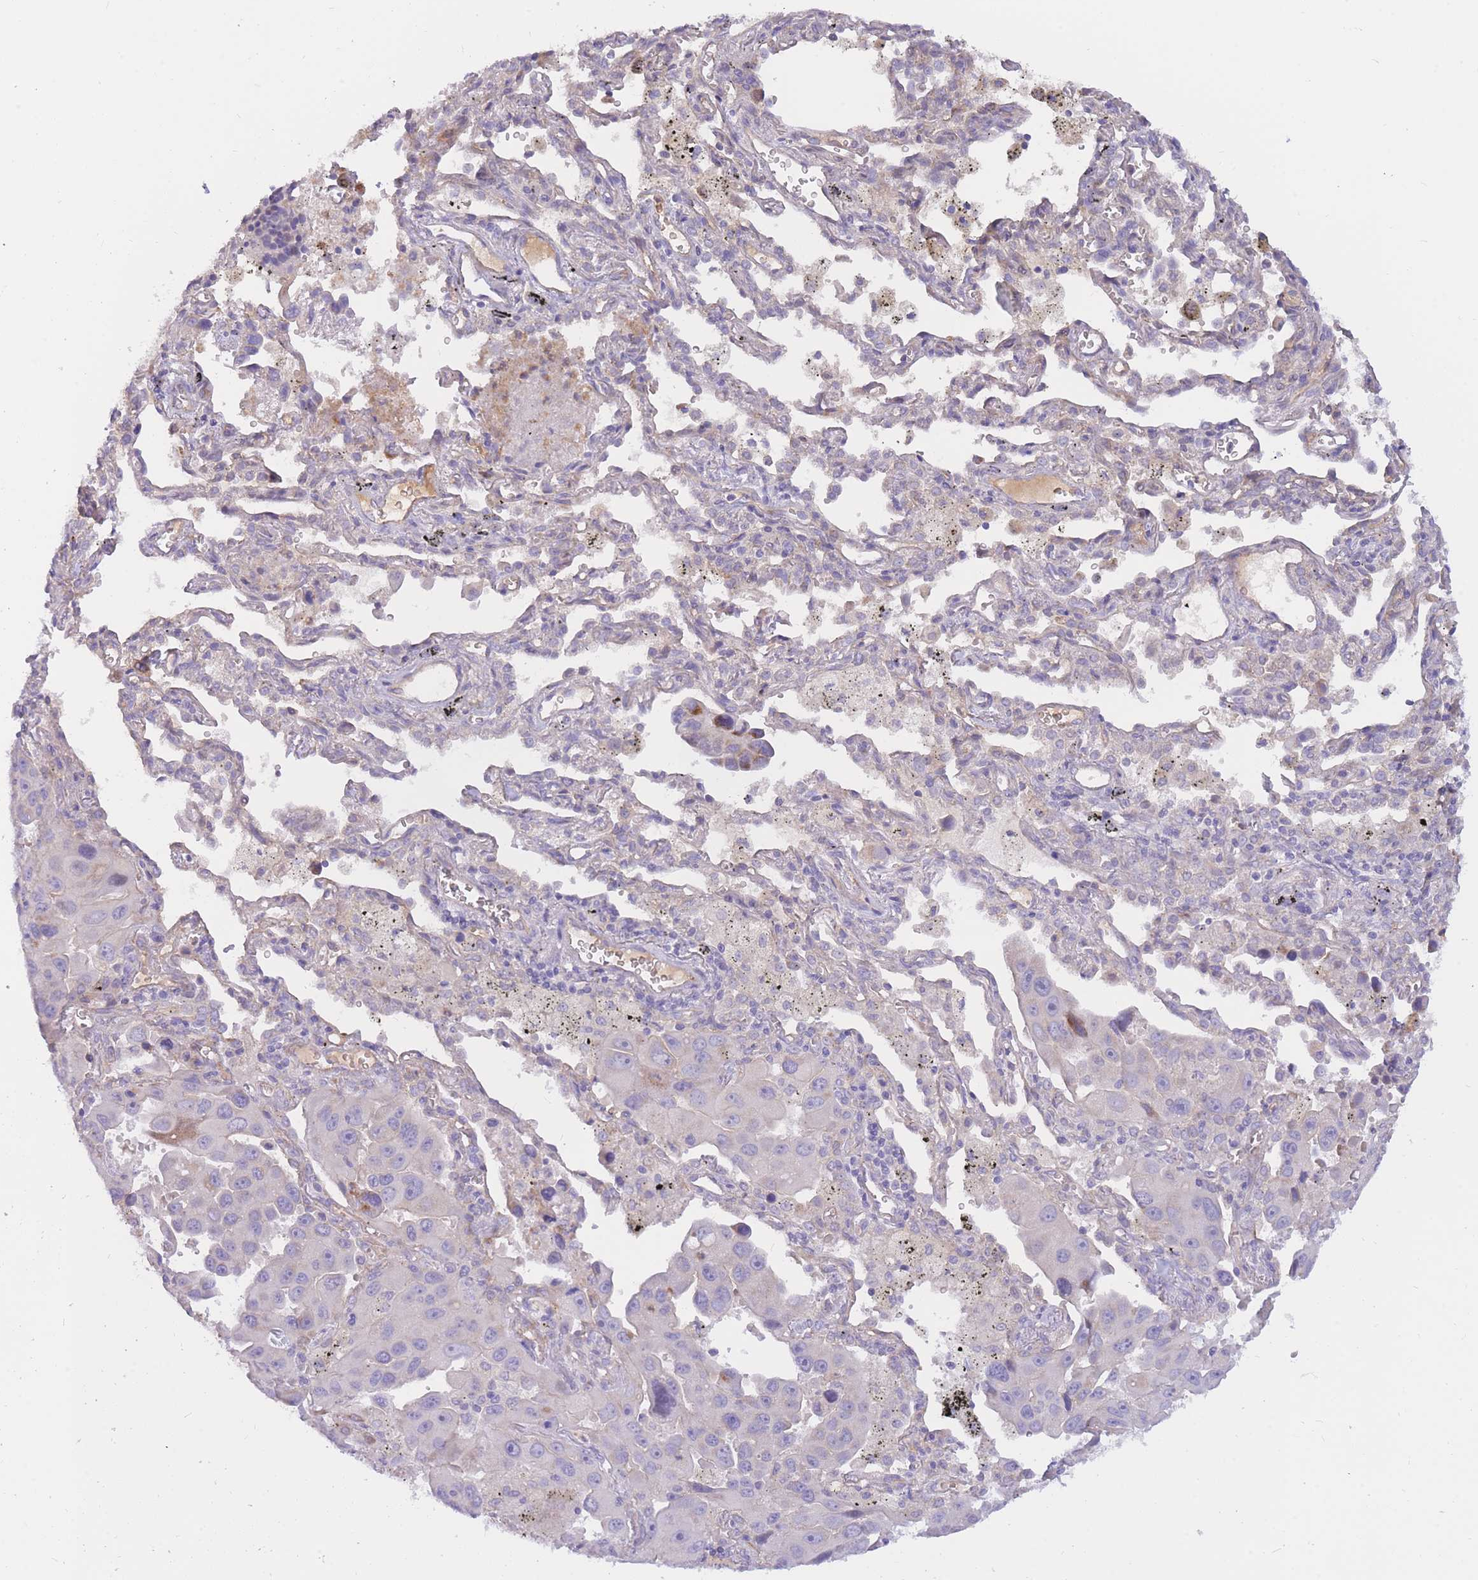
{"staining": {"intensity": "negative", "quantity": "none", "location": "none"}, "tissue": "lung cancer", "cell_type": "Tumor cells", "image_type": "cancer", "snomed": [{"axis": "morphology", "description": "Adenocarcinoma, NOS"}, {"axis": "topography", "description": "Lung"}], "caption": "Immunohistochemistry micrograph of neoplastic tissue: human lung cancer (adenocarcinoma) stained with DAB (3,3'-diaminobenzidine) shows no significant protein staining in tumor cells. (DAB IHC visualized using brightfield microscopy, high magnification).", "gene": "SULT1A1", "patient": {"sex": "male", "age": 66}}